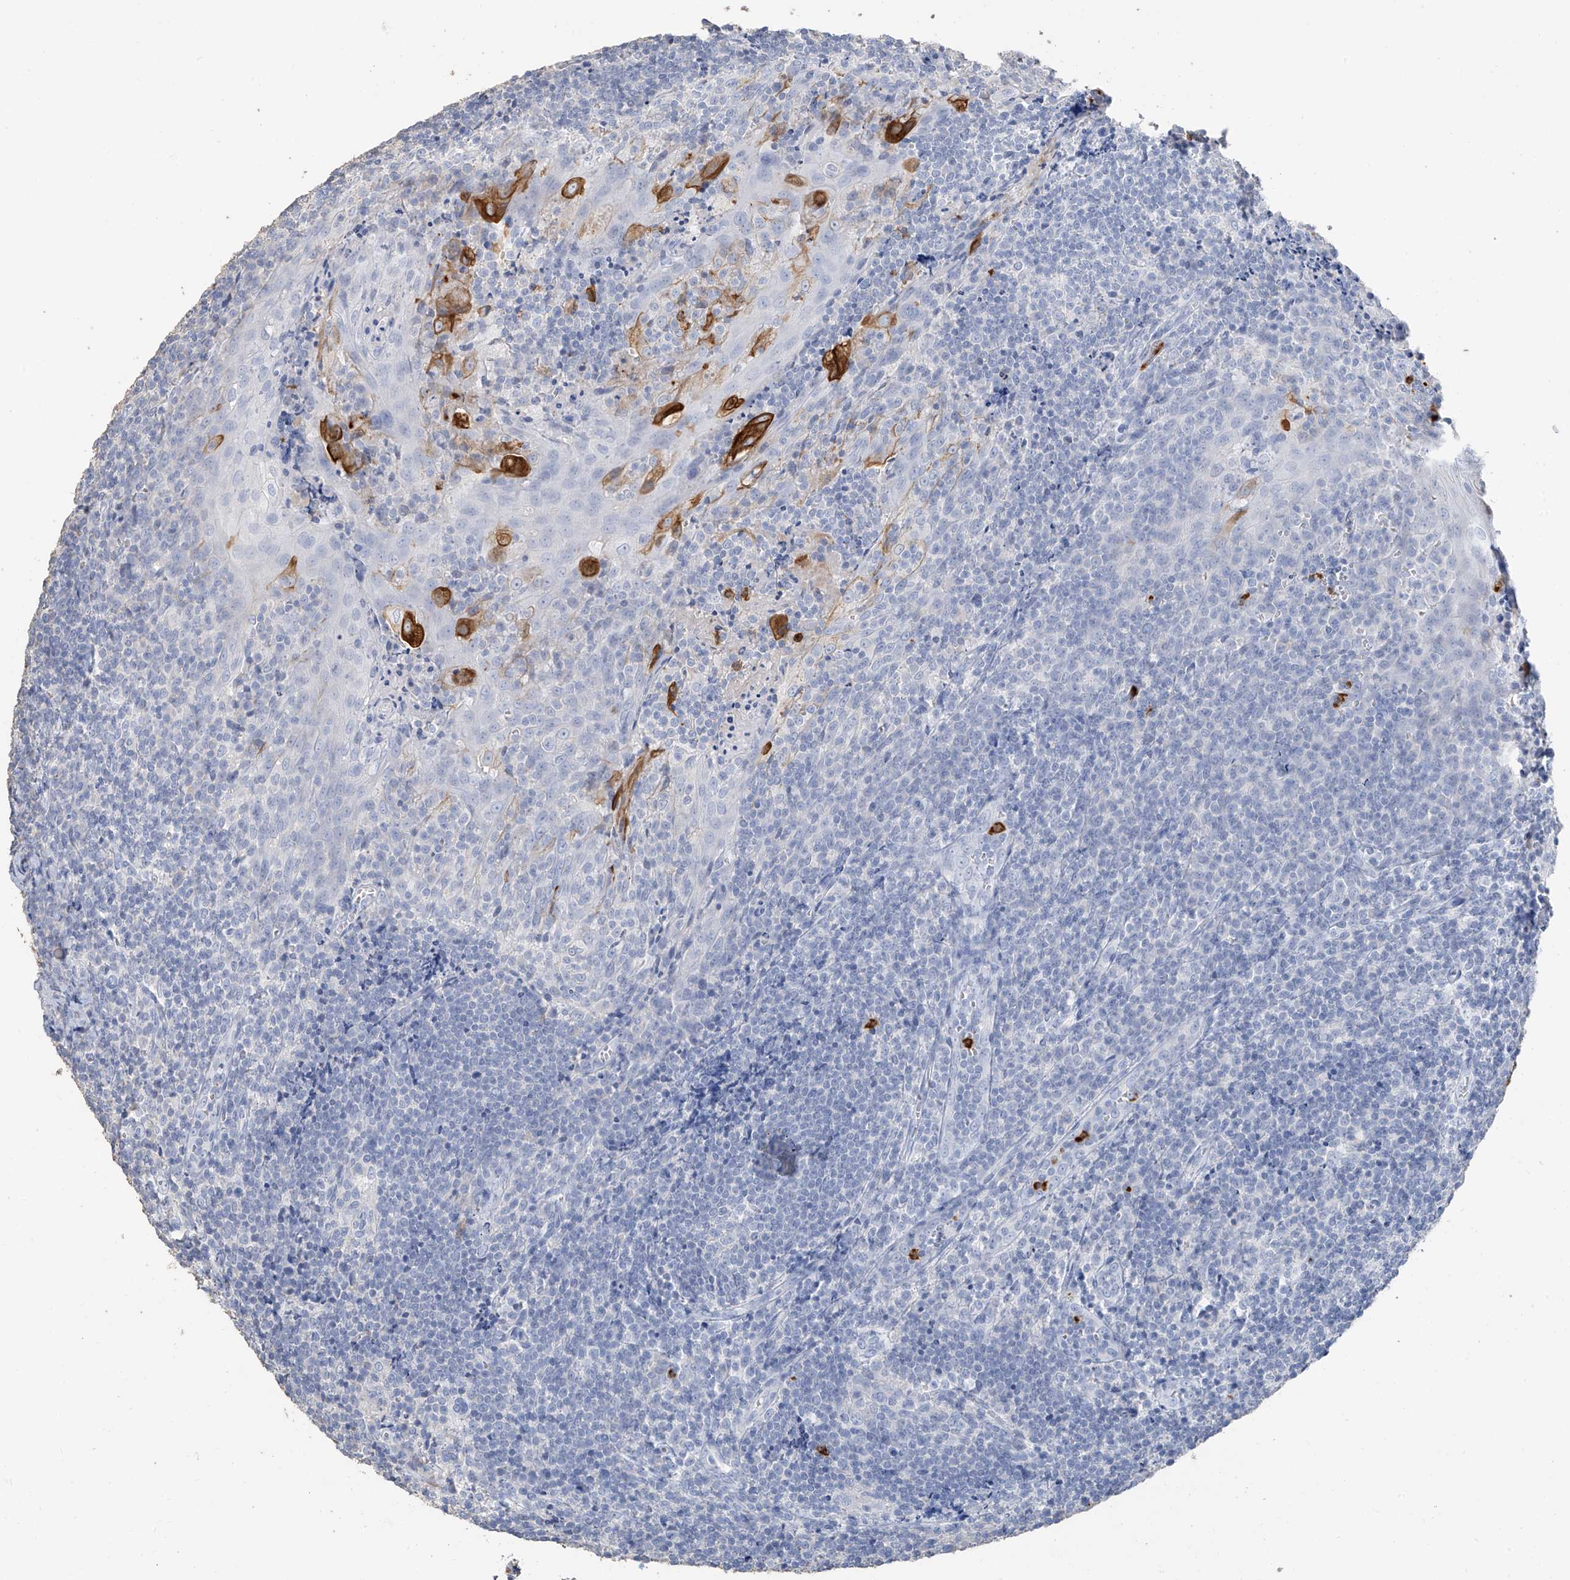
{"staining": {"intensity": "negative", "quantity": "none", "location": "none"}, "tissue": "tonsil", "cell_type": "Germinal center cells", "image_type": "normal", "snomed": [{"axis": "morphology", "description": "Normal tissue, NOS"}, {"axis": "topography", "description": "Tonsil"}], "caption": "An IHC histopathology image of unremarkable tonsil is shown. There is no staining in germinal center cells of tonsil.", "gene": "PAFAH1B3", "patient": {"sex": "male", "age": 27}}